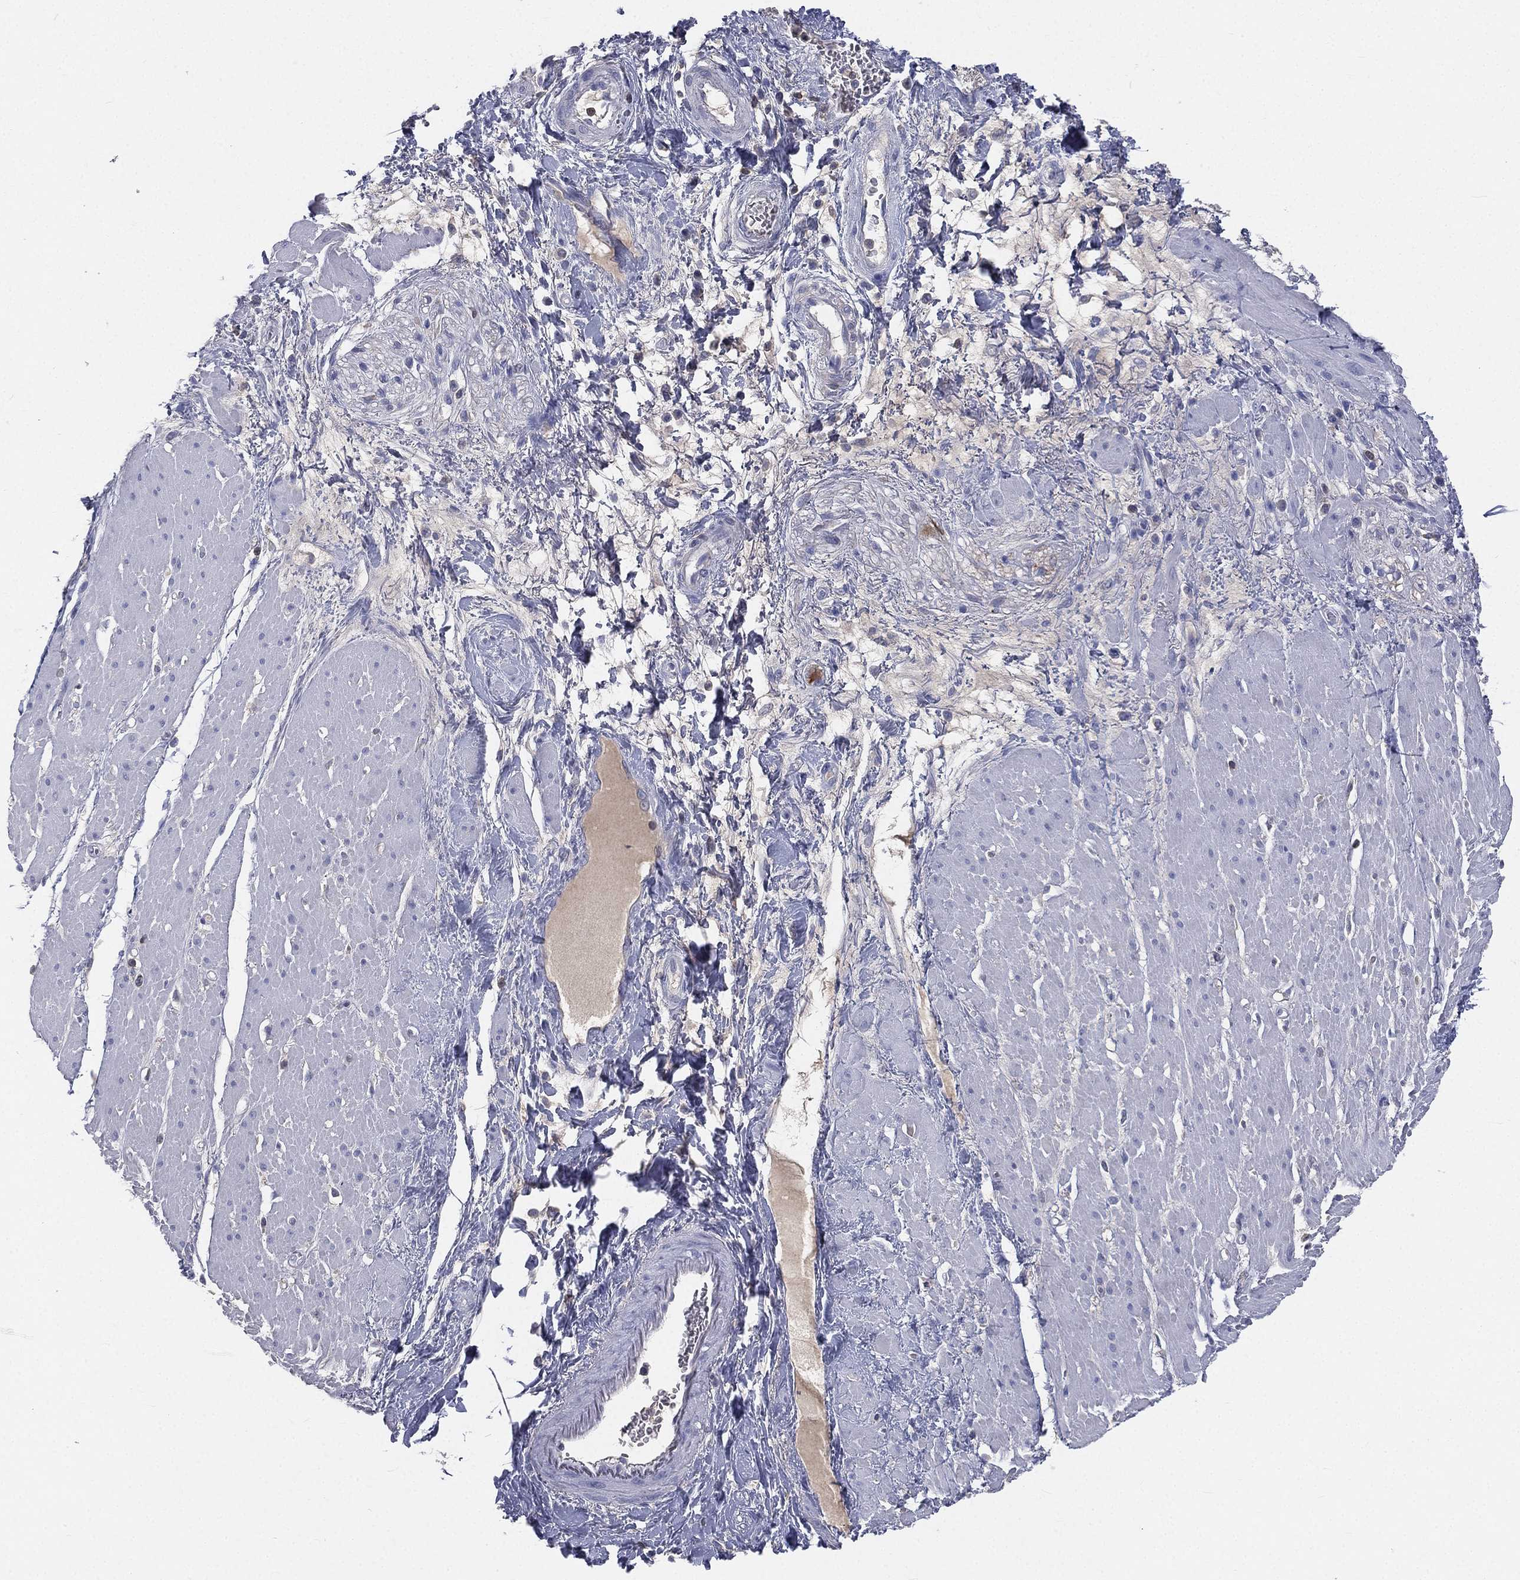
{"staining": {"intensity": "negative", "quantity": "none", "location": "none"}, "tissue": "smooth muscle", "cell_type": "Smooth muscle cells", "image_type": "normal", "snomed": [{"axis": "morphology", "description": "Normal tissue, NOS"}, {"axis": "topography", "description": "Soft tissue"}, {"axis": "topography", "description": "Smooth muscle"}], "caption": "Micrograph shows no significant protein expression in smooth muscle cells of benign smooth muscle.", "gene": "CD3D", "patient": {"sex": "male", "age": 72}}